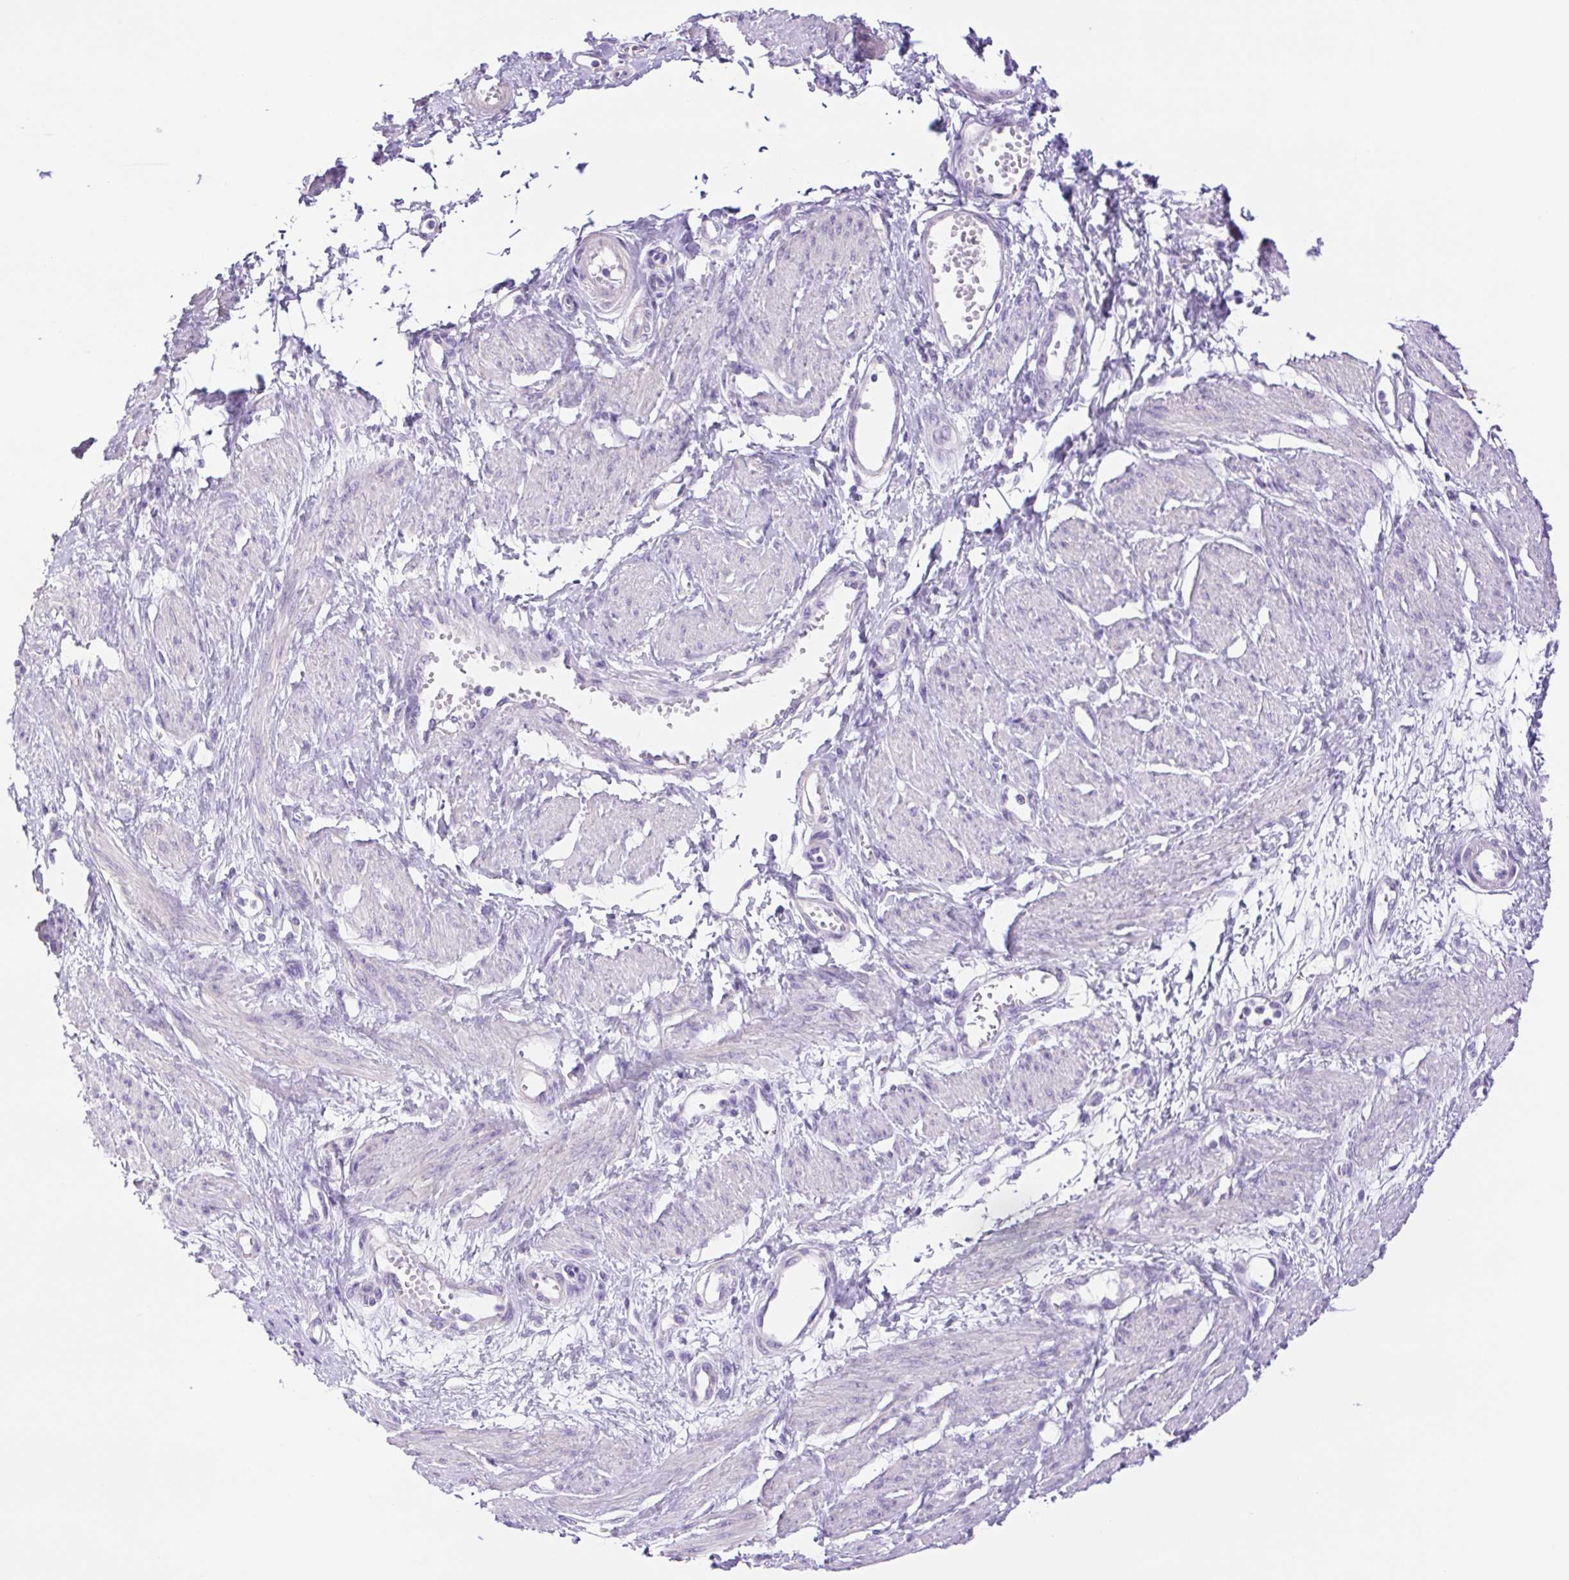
{"staining": {"intensity": "negative", "quantity": "none", "location": "none"}, "tissue": "smooth muscle", "cell_type": "Smooth muscle cells", "image_type": "normal", "snomed": [{"axis": "morphology", "description": "Normal tissue, NOS"}, {"axis": "topography", "description": "Smooth muscle"}, {"axis": "topography", "description": "Uterus"}], "caption": "Human smooth muscle stained for a protein using IHC shows no positivity in smooth muscle cells.", "gene": "CDSN", "patient": {"sex": "female", "age": 39}}